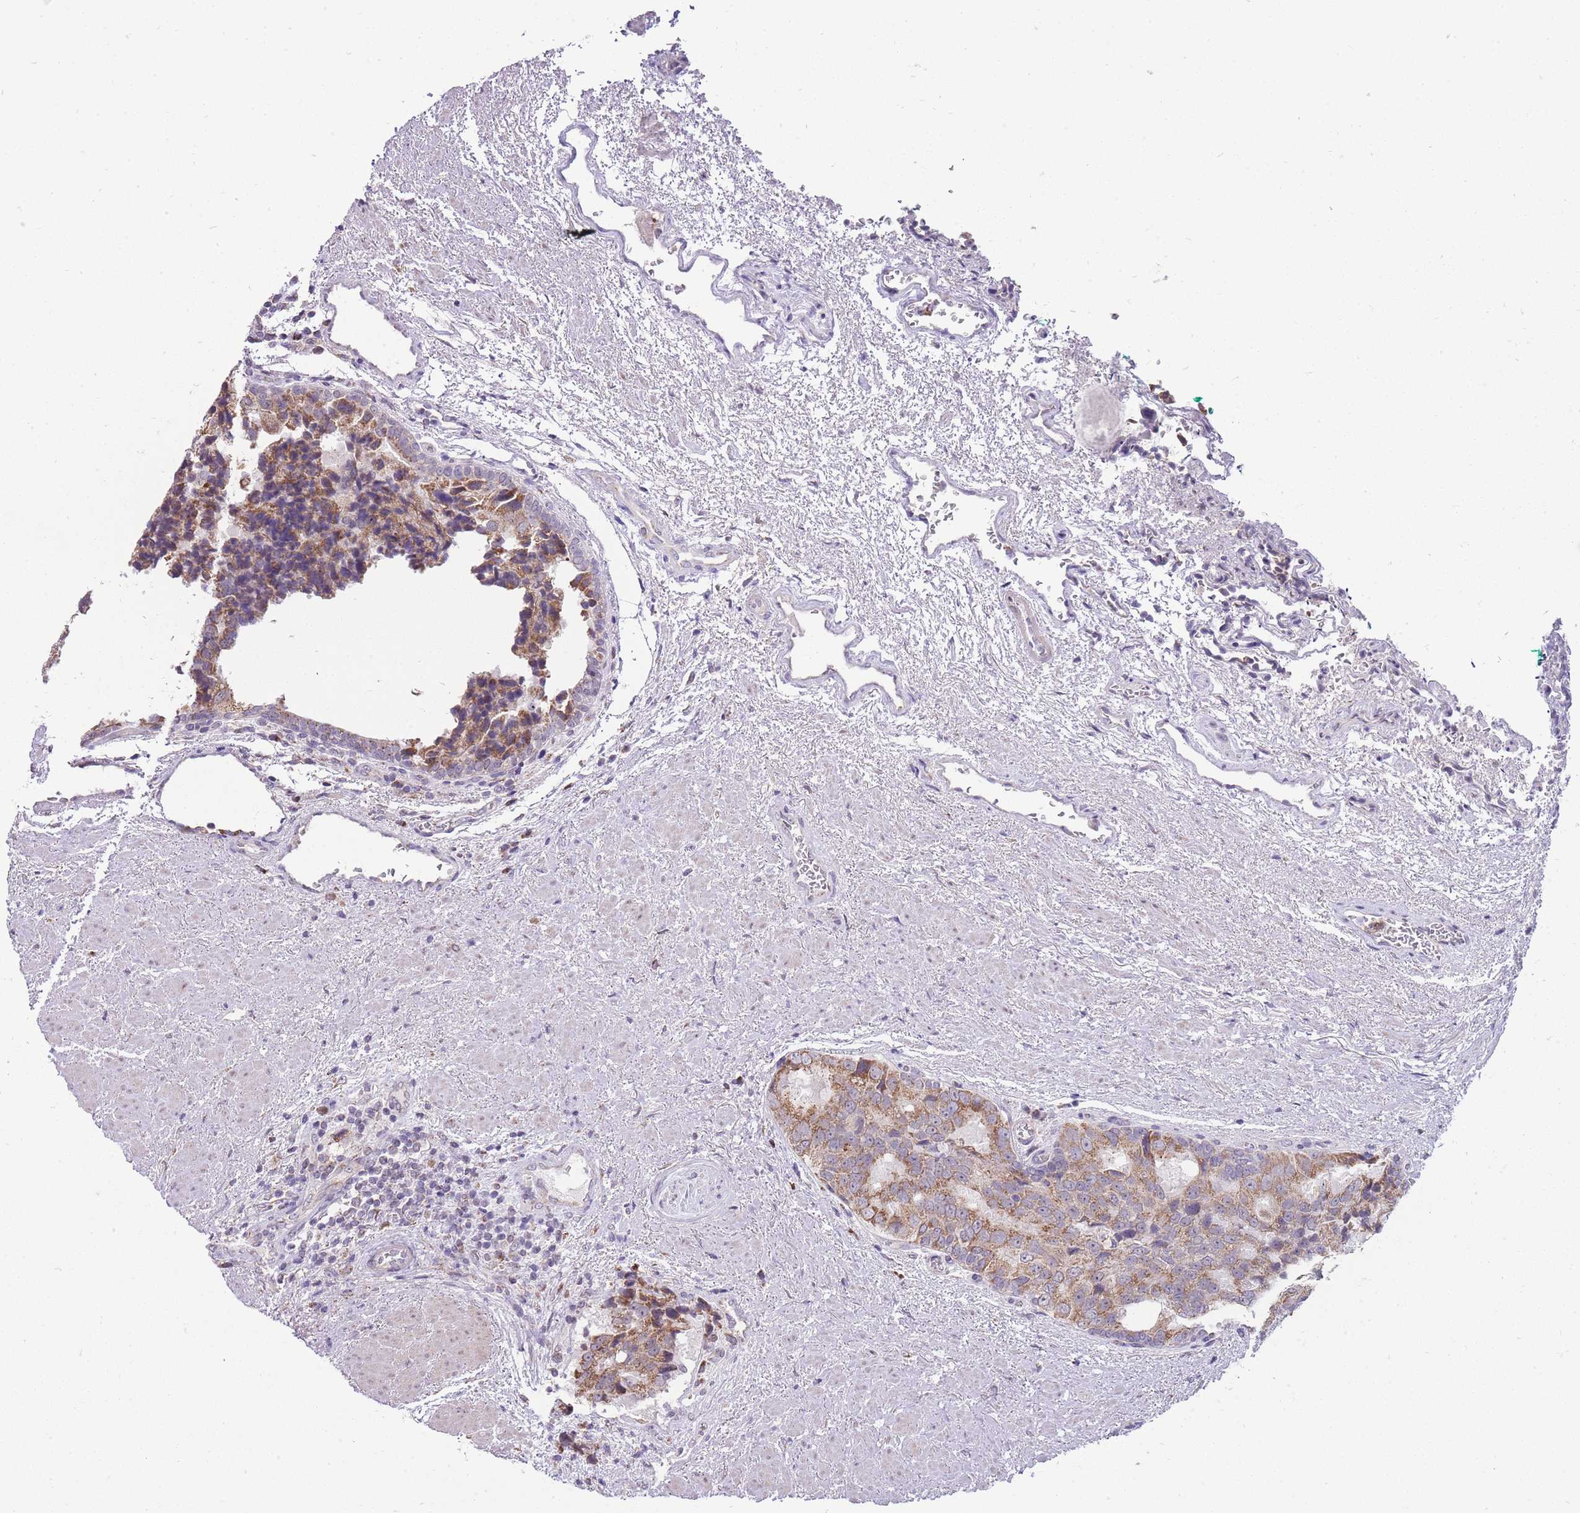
{"staining": {"intensity": "moderate", "quantity": ">75%", "location": "cytoplasmic/membranous"}, "tissue": "prostate cancer", "cell_type": "Tumor cells", "image_type": "cancer", "snomed": [{"axis": "morphology", "description": "Adenocarcinoma, High grade"}, {"axis": "topography", "description": "Prostate"}], "caption": "Protein analysis of prostate cancer tissue exhibits moderate cytoplasmic/membranous expression in about >75% of tumor cells. Immunohistochemistry stains the protein in brown and the nuclei are stained blue.", "gene": "NELL1", "patient": {"sex": "male", "age": 70}}